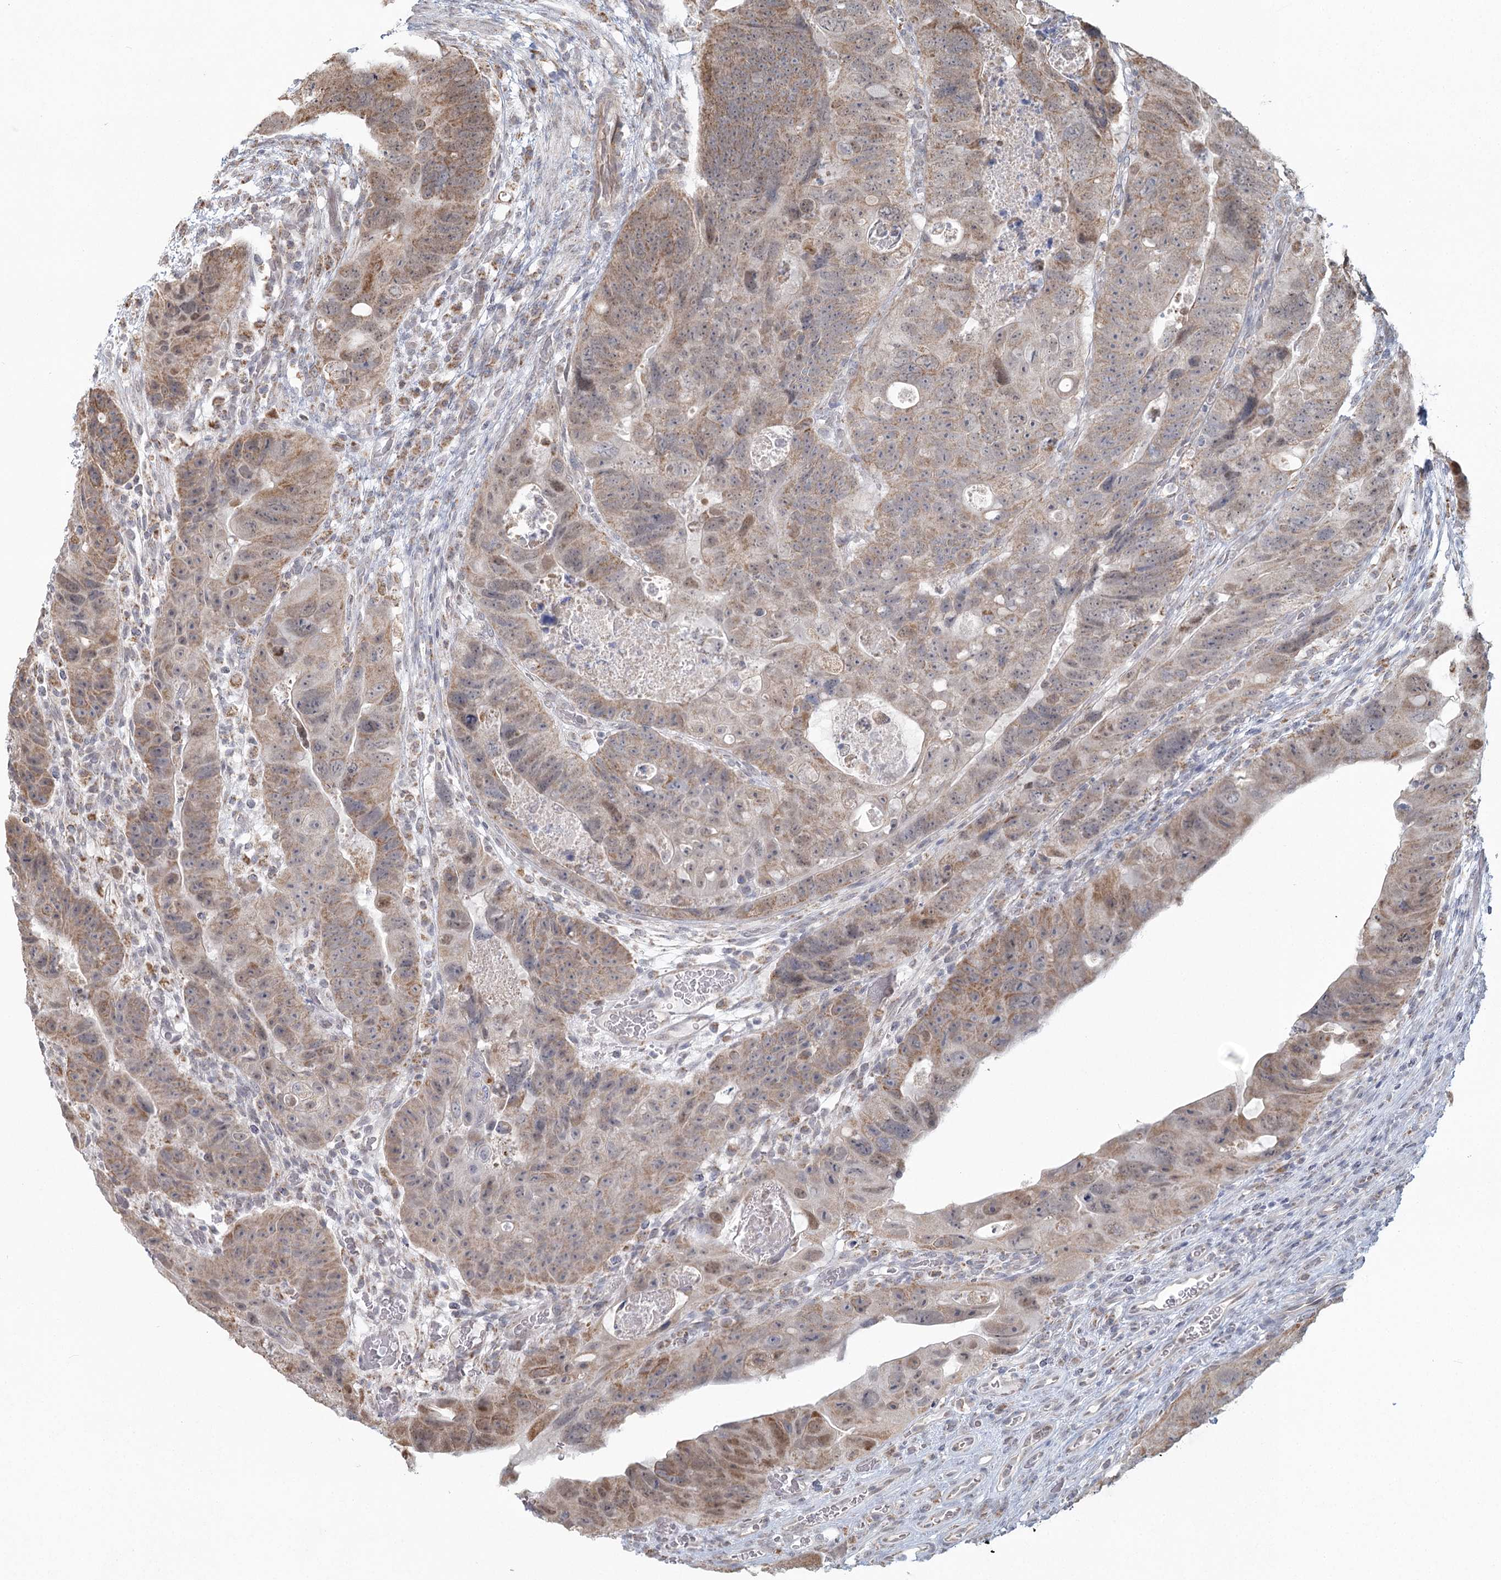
{"staining": {"intensity": "moderate", "quantity": ">75%", "location": "cytoplasmic/membranous,nuclear"}, "tissue": "colorectal cancer", "cell_type": "Tumor cells", "image_type": "cancer", "snomed": [{"axis": "morphology", "description": "Adenocarcinoma, NOS"}, {"axis": "topography", "description": "Rectum"}], "caption": "Colorectal adenocarcinoma stained with IHC shows moderate cytoplasmic/membranous and nuclear positivity in about >75% of tumor cells.", "gene": "LACTB", "patient": {"sex": "male", "age": 59}}